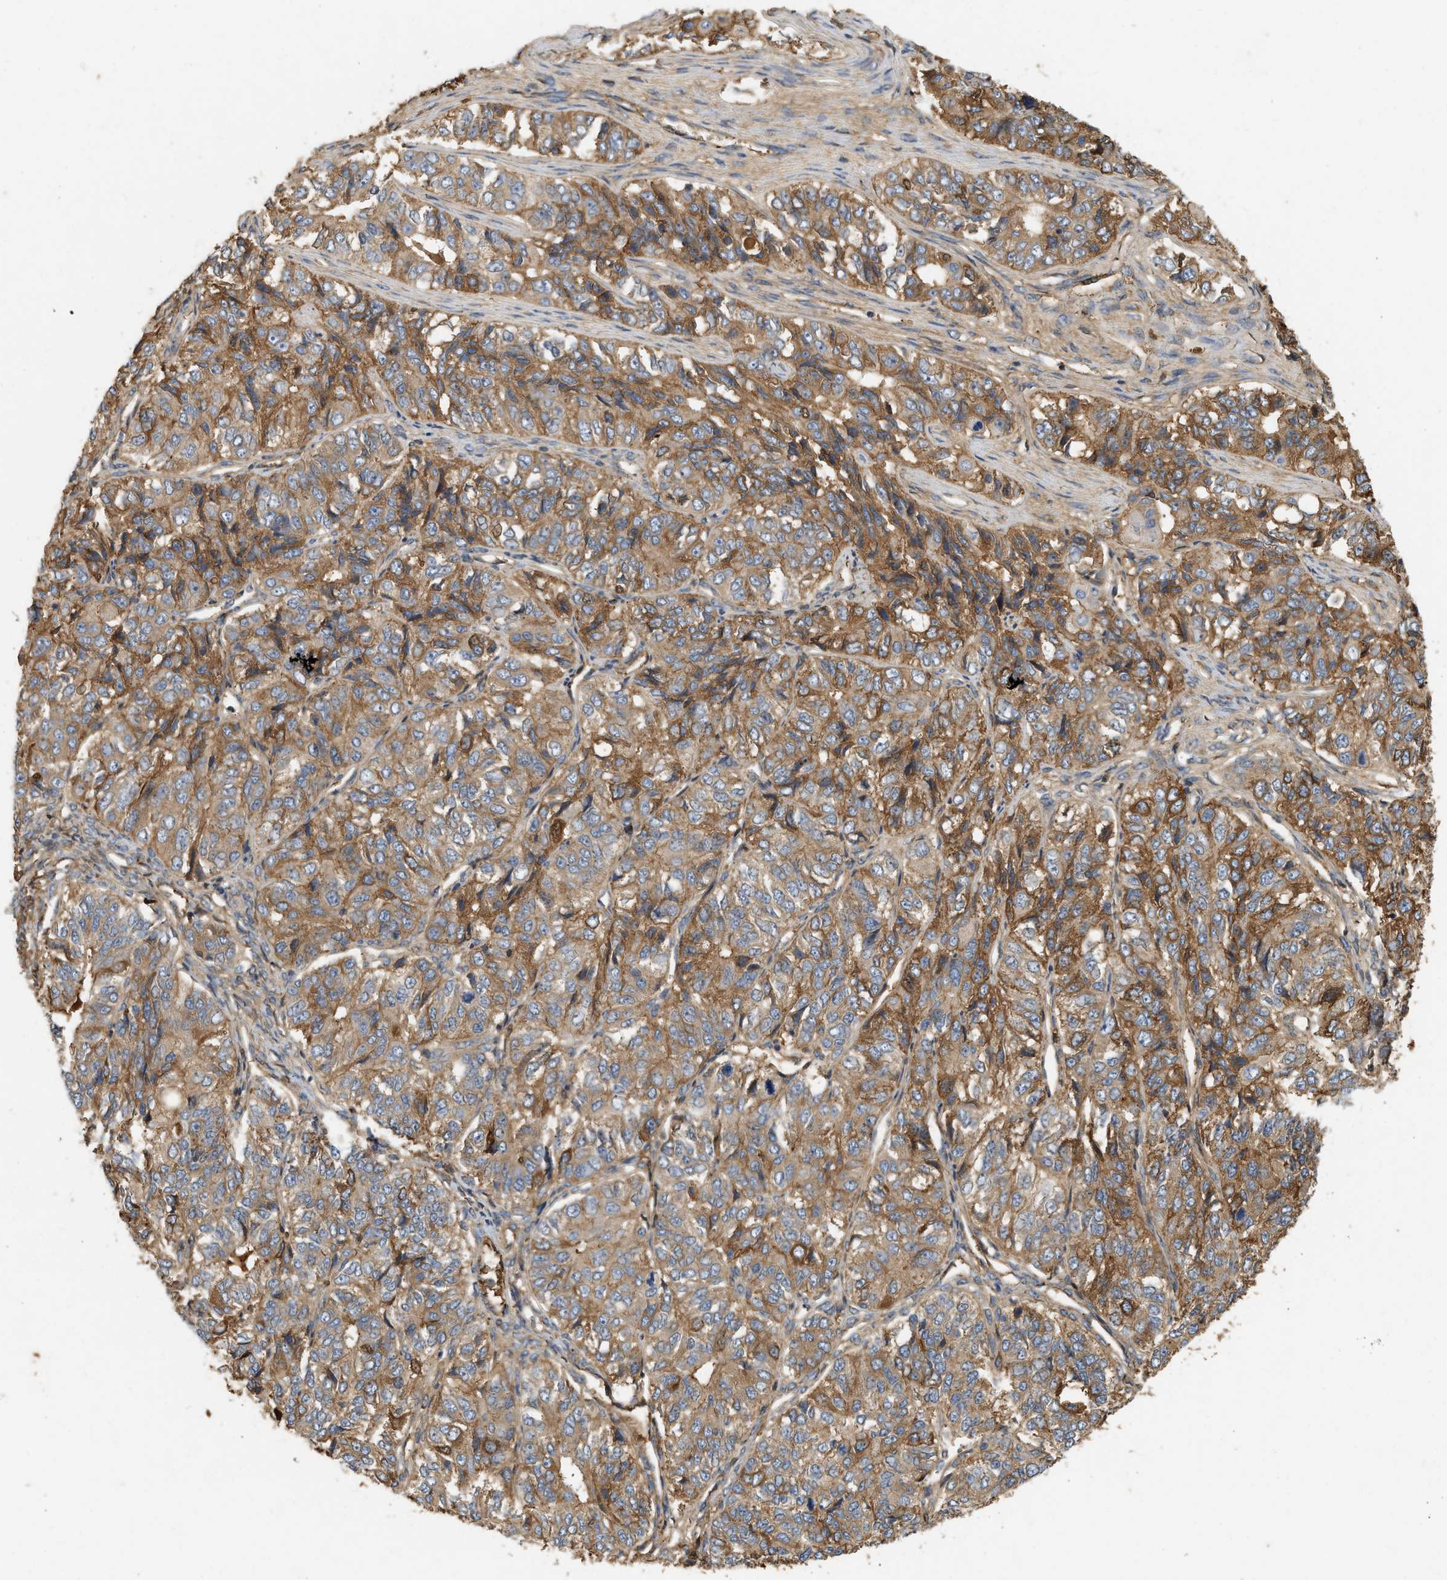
{"staining": {"intensity": "moderate", "quantity": ">75%", "location": "cytoplasmic/membranous"}, "tissue": "ovarian cancer", "cell_type": "Tumor cells", "image_type": "cancer", "snomed": [{"axis": "morphology", "description": "Carcinoma, endometroid"}, {"axis": "topography", "description": "Ovary"}], "caption": "Tumor cells display medium levels of moderate cytoplasmic/membranous positivity in approximately >75% of cells in ovarian endometroid carcinoma. (DAB IHC with brightfield microscopy, high magnification).", "gene": "F8", "patient": {"sex": "female", "age": 51}}